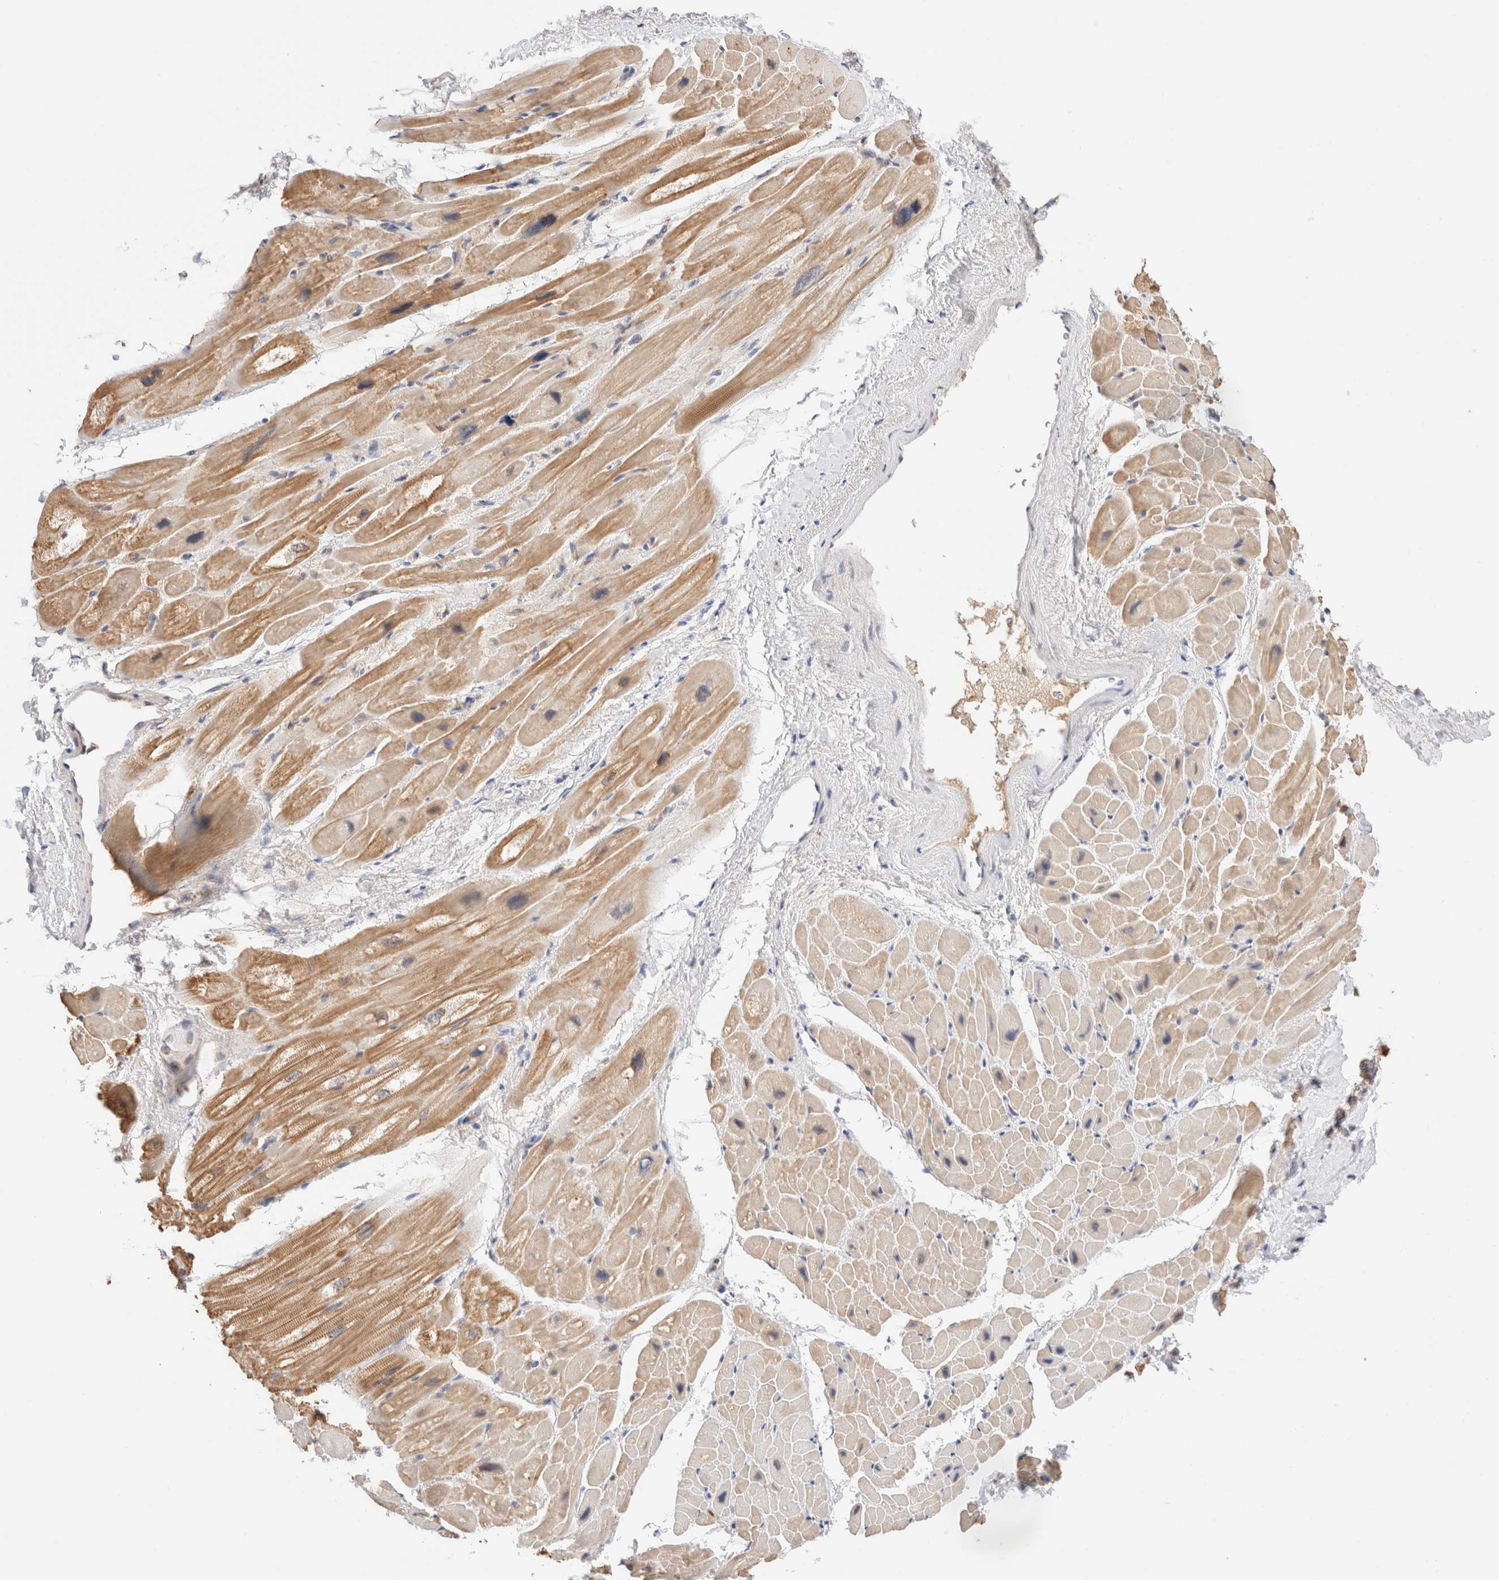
{"staining": {"intensity": "moderate", "quantity": ">75%", "location": "cytoplasmic/membranous"}, "tissue": "heart muscle", "cell_type": "Cardiomyocytes", "image_type": "normal", "snomed": [{"axis": "morphology", "description": "Normal tissue, NOS"}, {"axis": "topography", "description": "Heart"}], "caption": "IHC histopathology image of unremarkable heart muscle stained for a protein (brown), which demonstrates medium levels of moderate cytoplasmic/membranous positivity in approximately >75% of cardiomyocytes.", "gene": "RABEP1", "patient": {"sex": "male", "age": 49}}